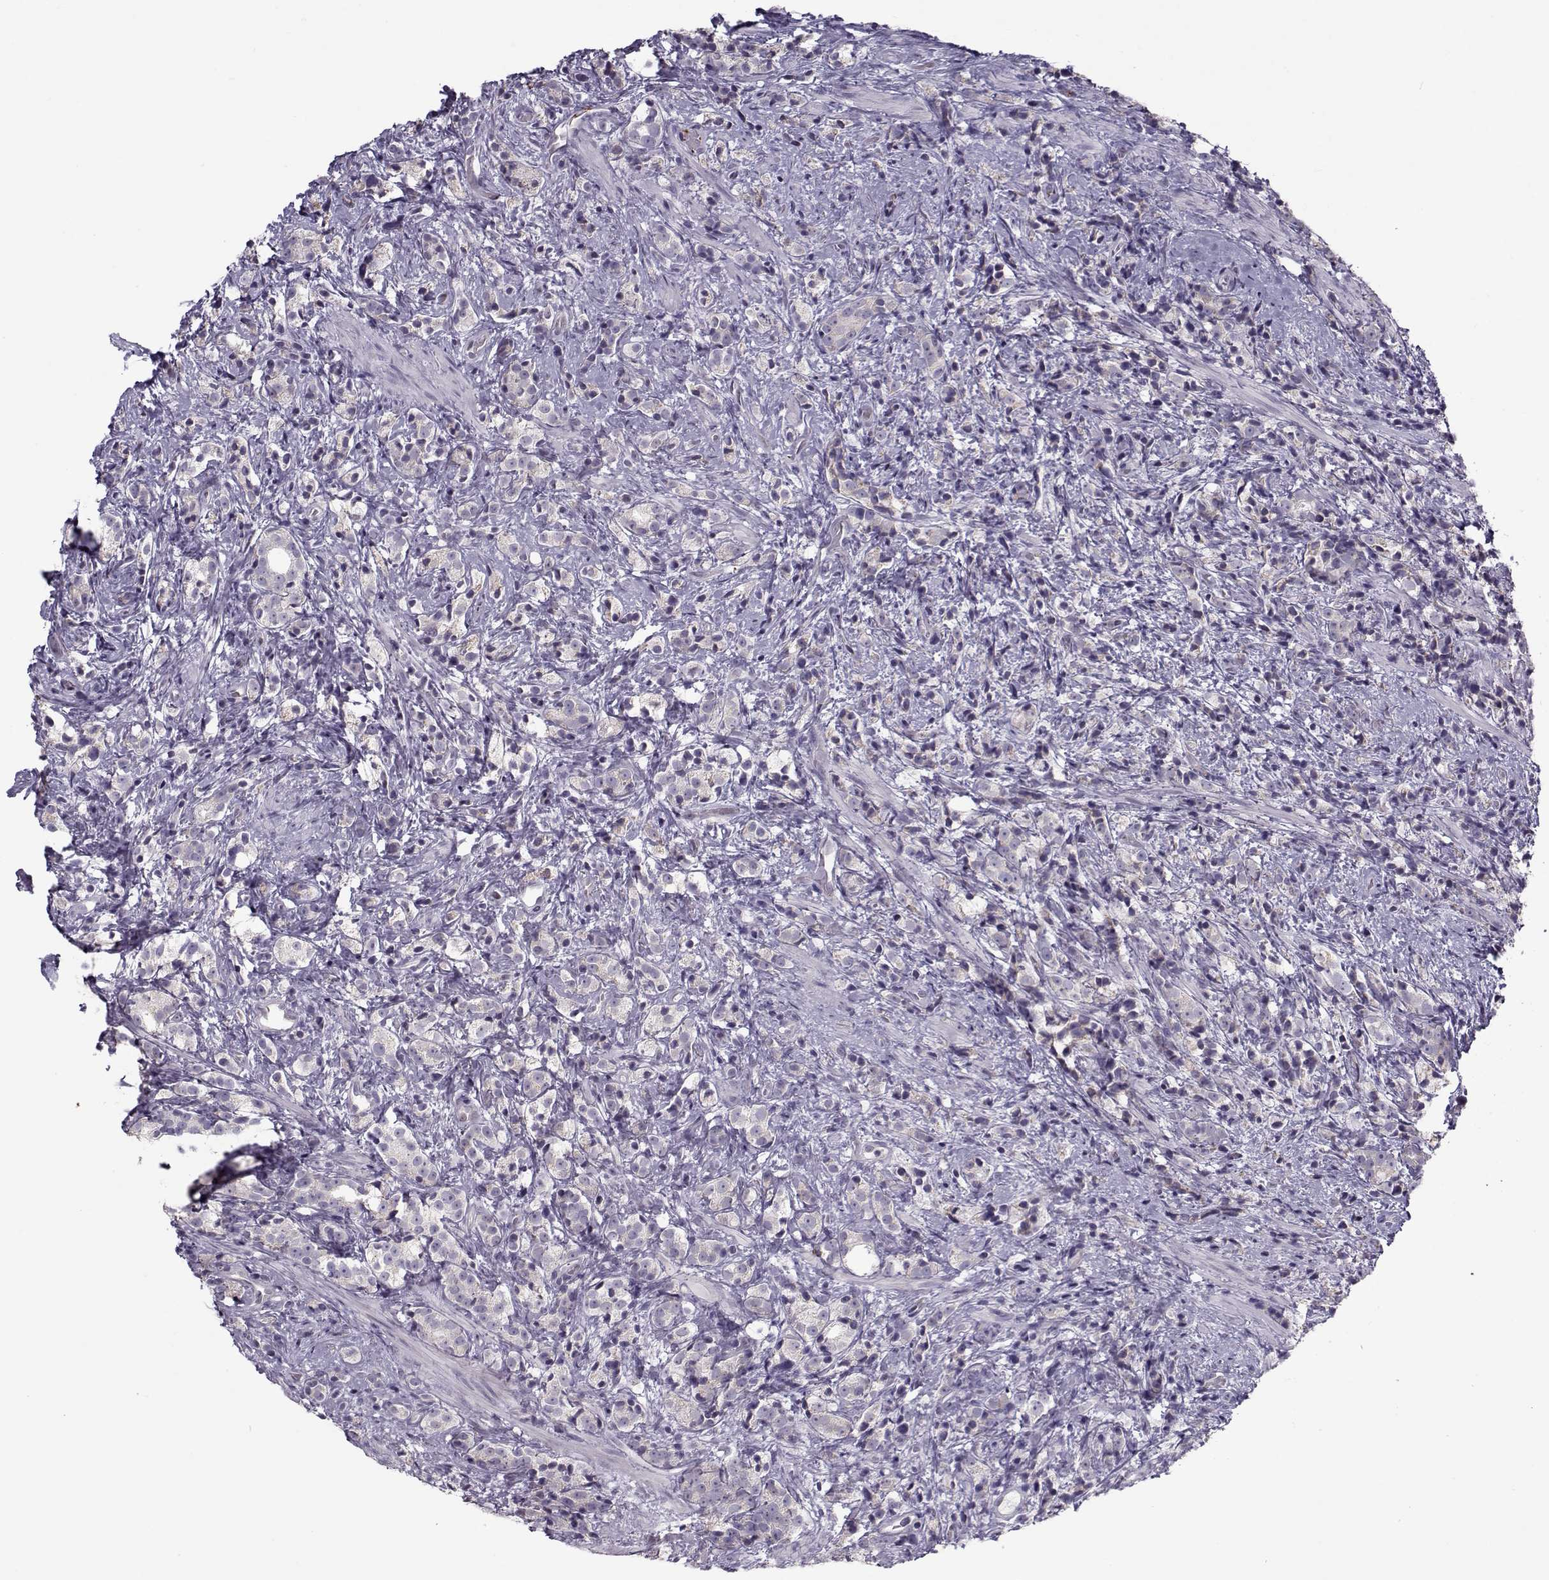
{"staining": {"intensity": "negative", "quantity": "none", "location": "none"}, "tissue": "prostate cancer", "cell_type": "Tumor cells", "image_type": "cancer", "snomed": [{"axis": "morphology", "description": "Adenocarcinoma, High grade"}, {"axis": "topography", "description": "Prostate"}], "caption": "The image exhibits no significant positivity in tumor cells of prostate cancer.", "gene": "KLF17", "patient": {"sex": "male", "age": 53}}